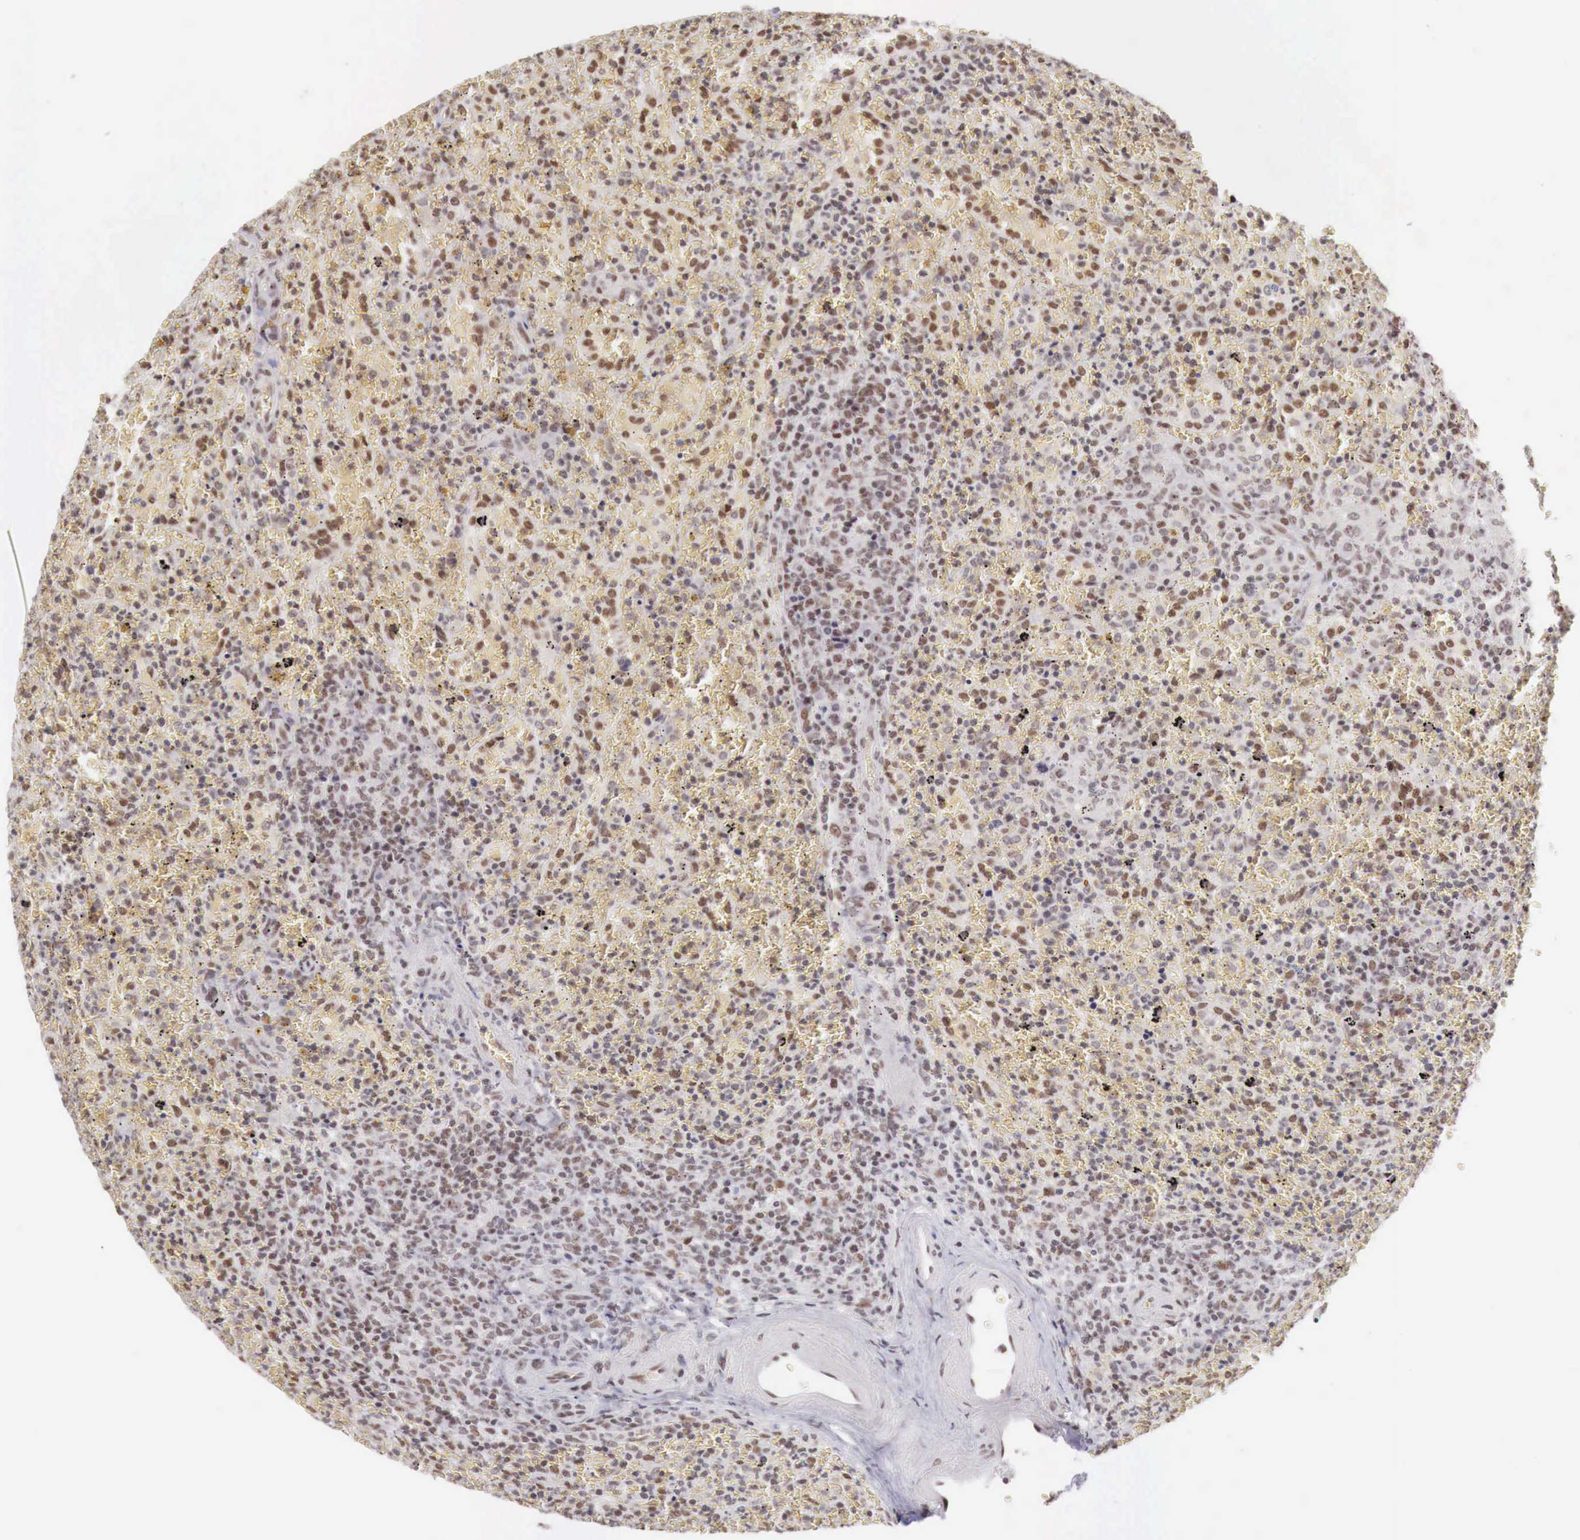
{"staining": {"intensity": "moderate", "quantity": "25%-75%", "location": "cytoplasmic/membranous"}, "tissue": "lymphoma", "cell_type": "Tumor cells", "image_type": "cancer", "snomed": [{"axis": "morphology", "description": "Malignant lymphoma, non-Hodgkin's type, High grade"}, {"axis": "topography", "description": "Spleen"}, {"axis": "topography", "description": "Lymph node"}], "caption": "Protein expression analysis of human high-grade malignant lymphoma, non-Hodgkin's type reveals moderate cytoplasmic/membranous expression in about 25%-75% of tumor cells.", "gene": "PHF14", "patient": {"sex": "female", "age": 70}}